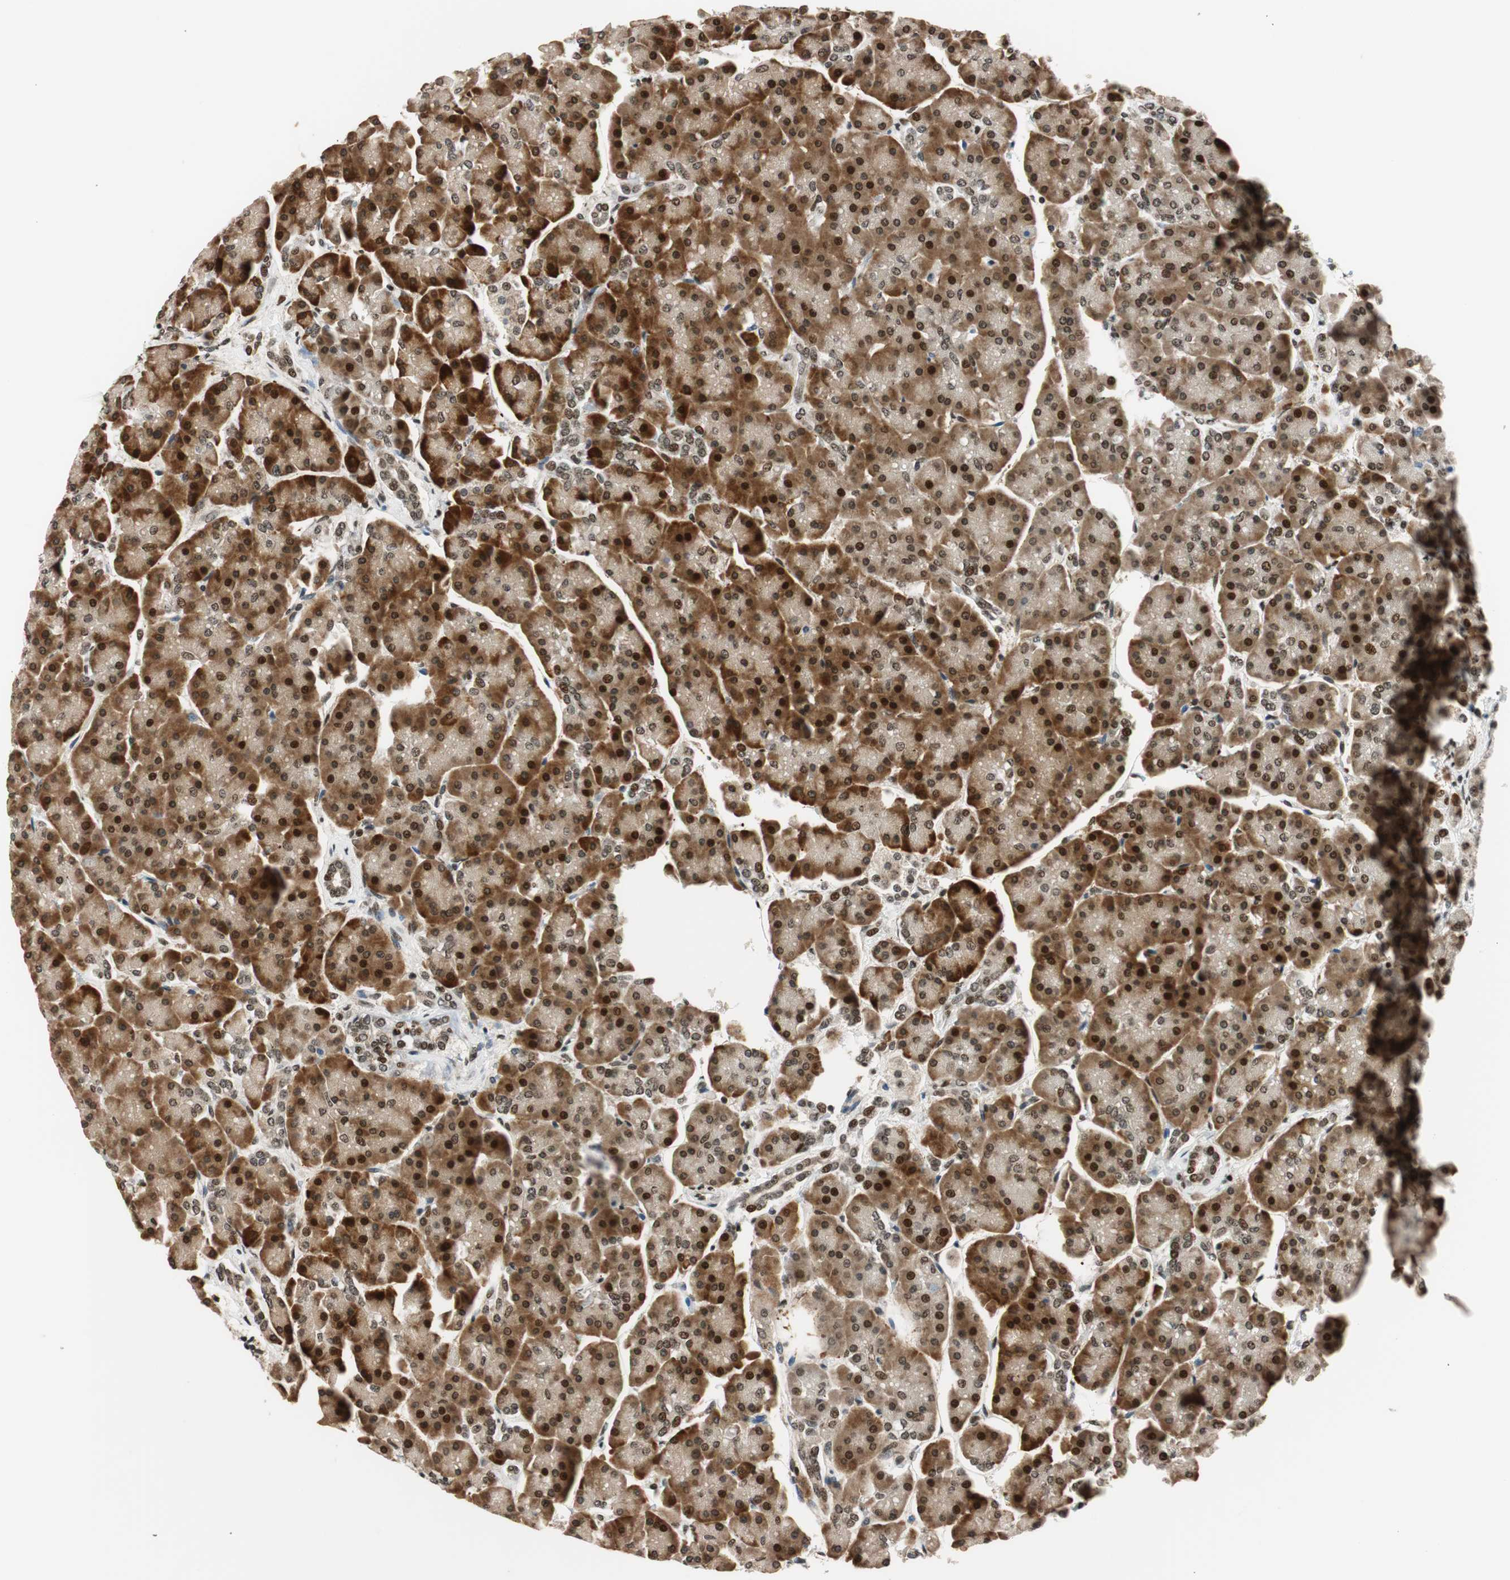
{"staining": {"intensity": "strong", "quantity": ">75%", "location": "cytoplasmic/membranous,nuclear"}, "tissue": "pancreas", "cell_type": "Exocrine glandular cells", "image_type": "normal", "snomed": [{"axis": "morphology", "description": "Normal tissue, NOS"}, {"axis": "topography", "description": "Pancreas"}], "caption": "High-magnification brightfield microscopy of normal pancreas stained with DAB (3,3'-diaminobenzidine) (brown) and counterstained with hematoxylin (blue). exocrine glandular cells exhibit strong cytoplasmic/membranous,nuclear expression is seen in about>75% of cells. (IHC, brightfield microscopy, high magnification).", "gene": "RING1", "patient": {"sex": "female", "age": 70}}